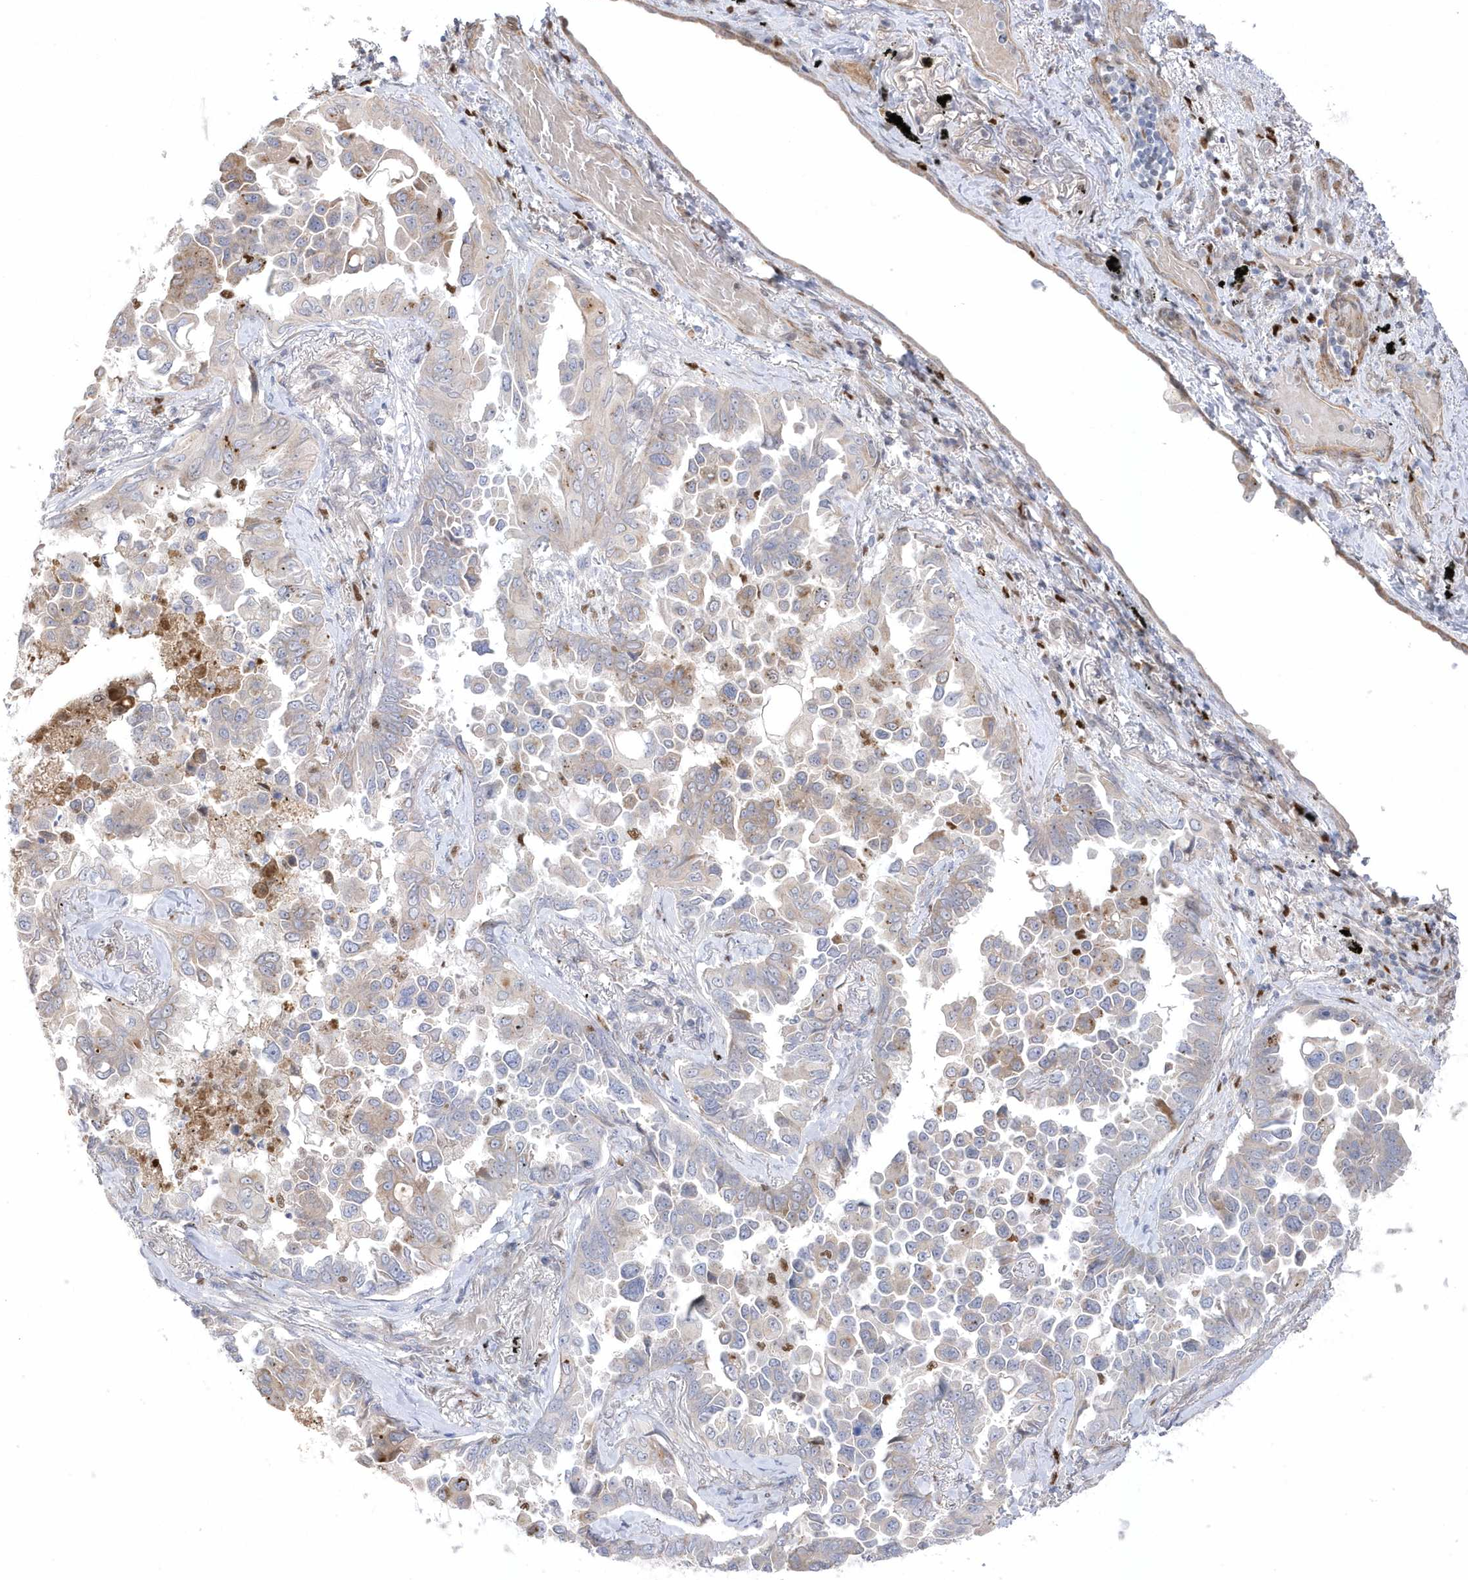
{"staining": {"intensity": "weak", "quantity": "<25%", "location": "cytoplasmic/membranous"}, "tissue": "lung cancer", "cell_type": "Tumor cells", "image_type": "cancer", "snomed": [{"axis": "morphology", "description": "Adenocarcinoma, NOS"}, {"axis": "topography", "description": "Lung"}], "caption": "Lung adenocarcinoma was stained to show a protein in brown. There is no significant staining in tumor cells. (Brightfield microscopy of DAB (3,3'-diaminobenzidine) immunohistochemistry (IHC) at high magnification).", "gene": "GTPBP6", "patient": {"sex": "female", "age": 67}}